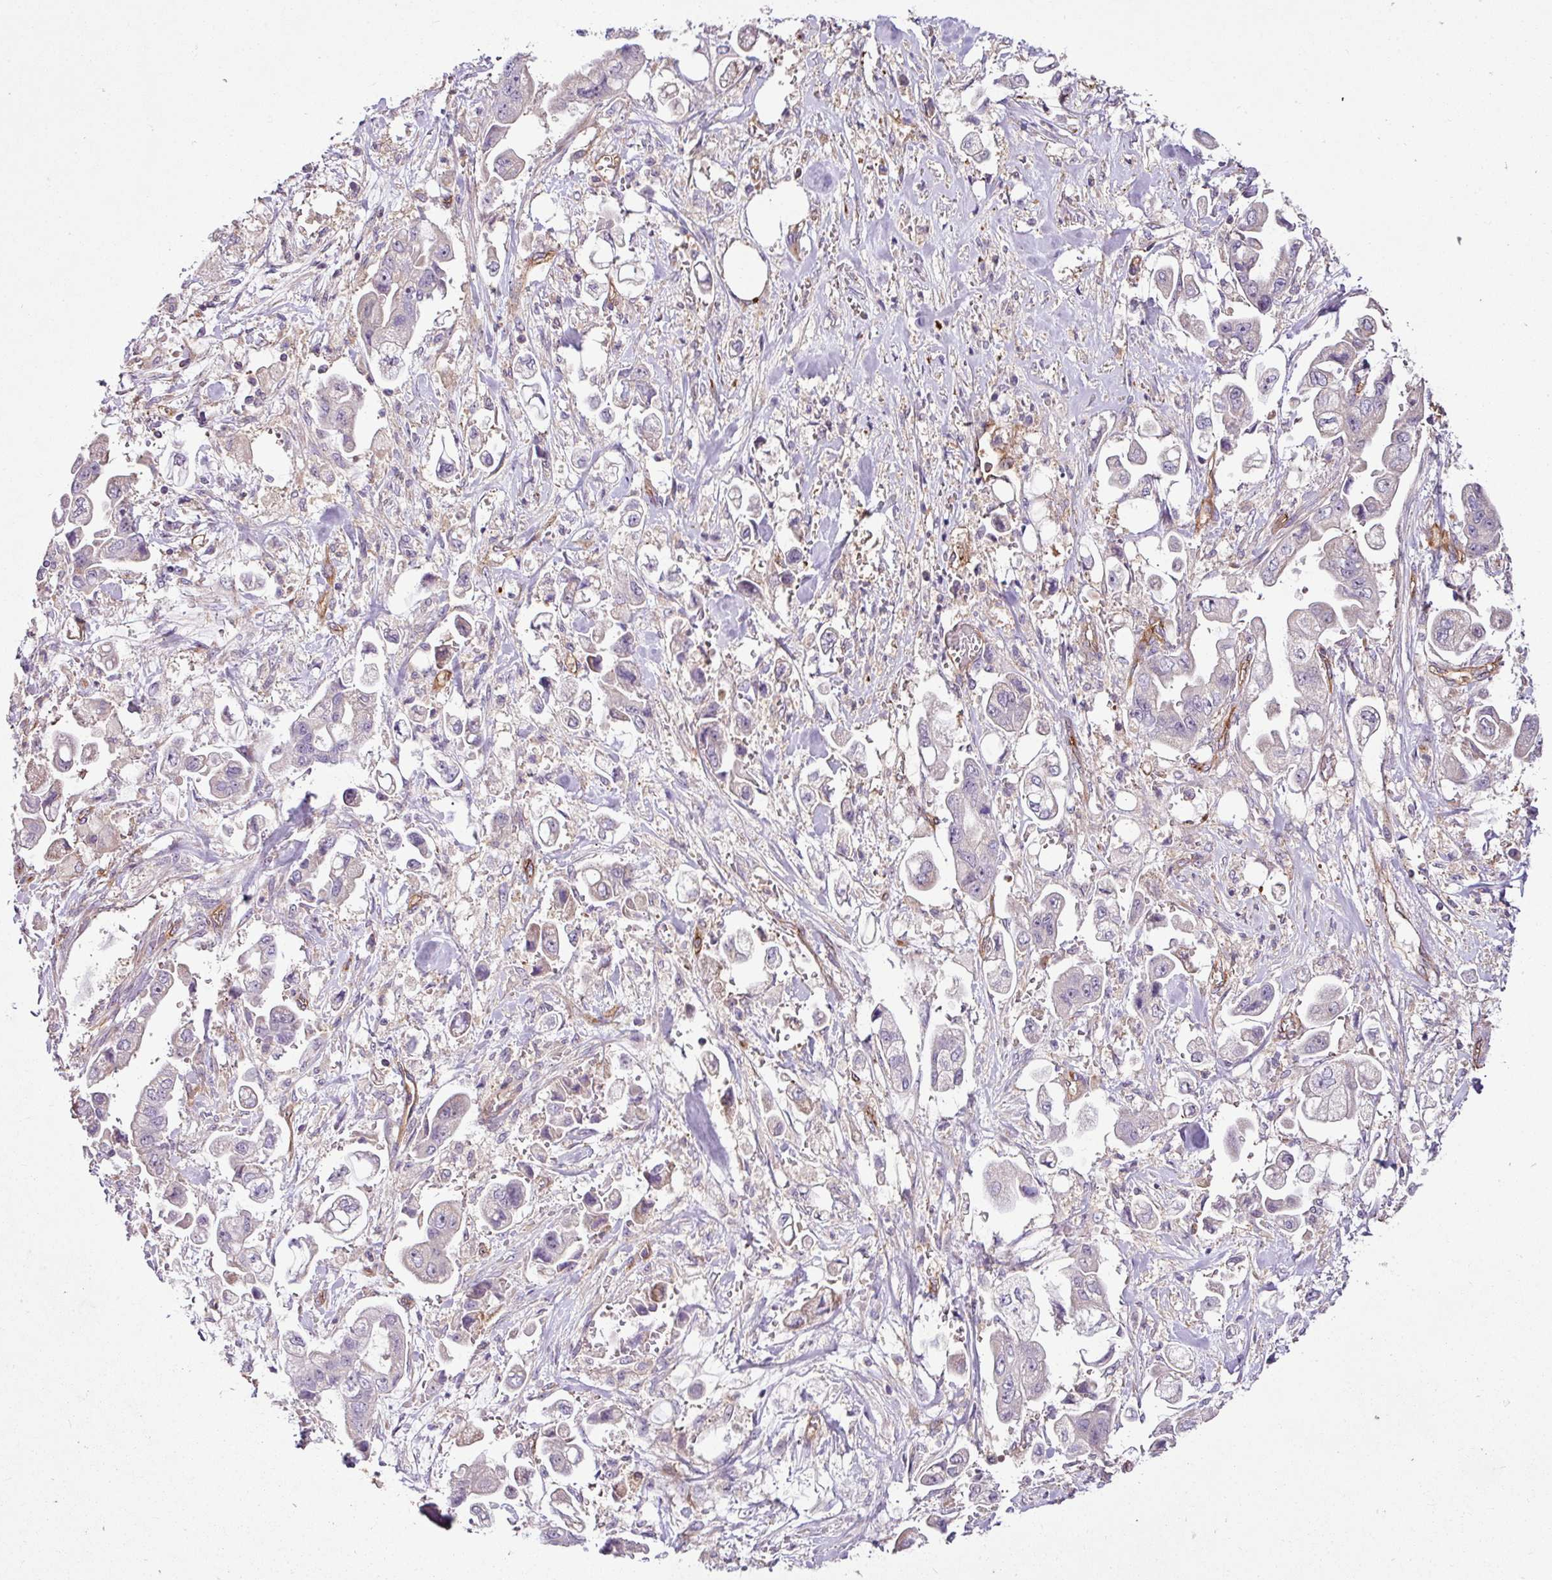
{"staining": {"intensity": "negative", "quantity": "none", "location": "none"}, "tissue": "stomach cancer", "cell_type": "Tumor cells", "image_type": "cancer", "snomed": [{"axis": "morphology", "description": "Adenocarcinoma, NOS"}, {"axis": "topography", "description": "Stomach"}], "caption": "Stomach cancer (adenocarcinoma) was stained to show a protein in brown. There is no significant expression in tumor cells.", "gene": "ZNF106", "patient": {"sex": "male", "age": 62}}